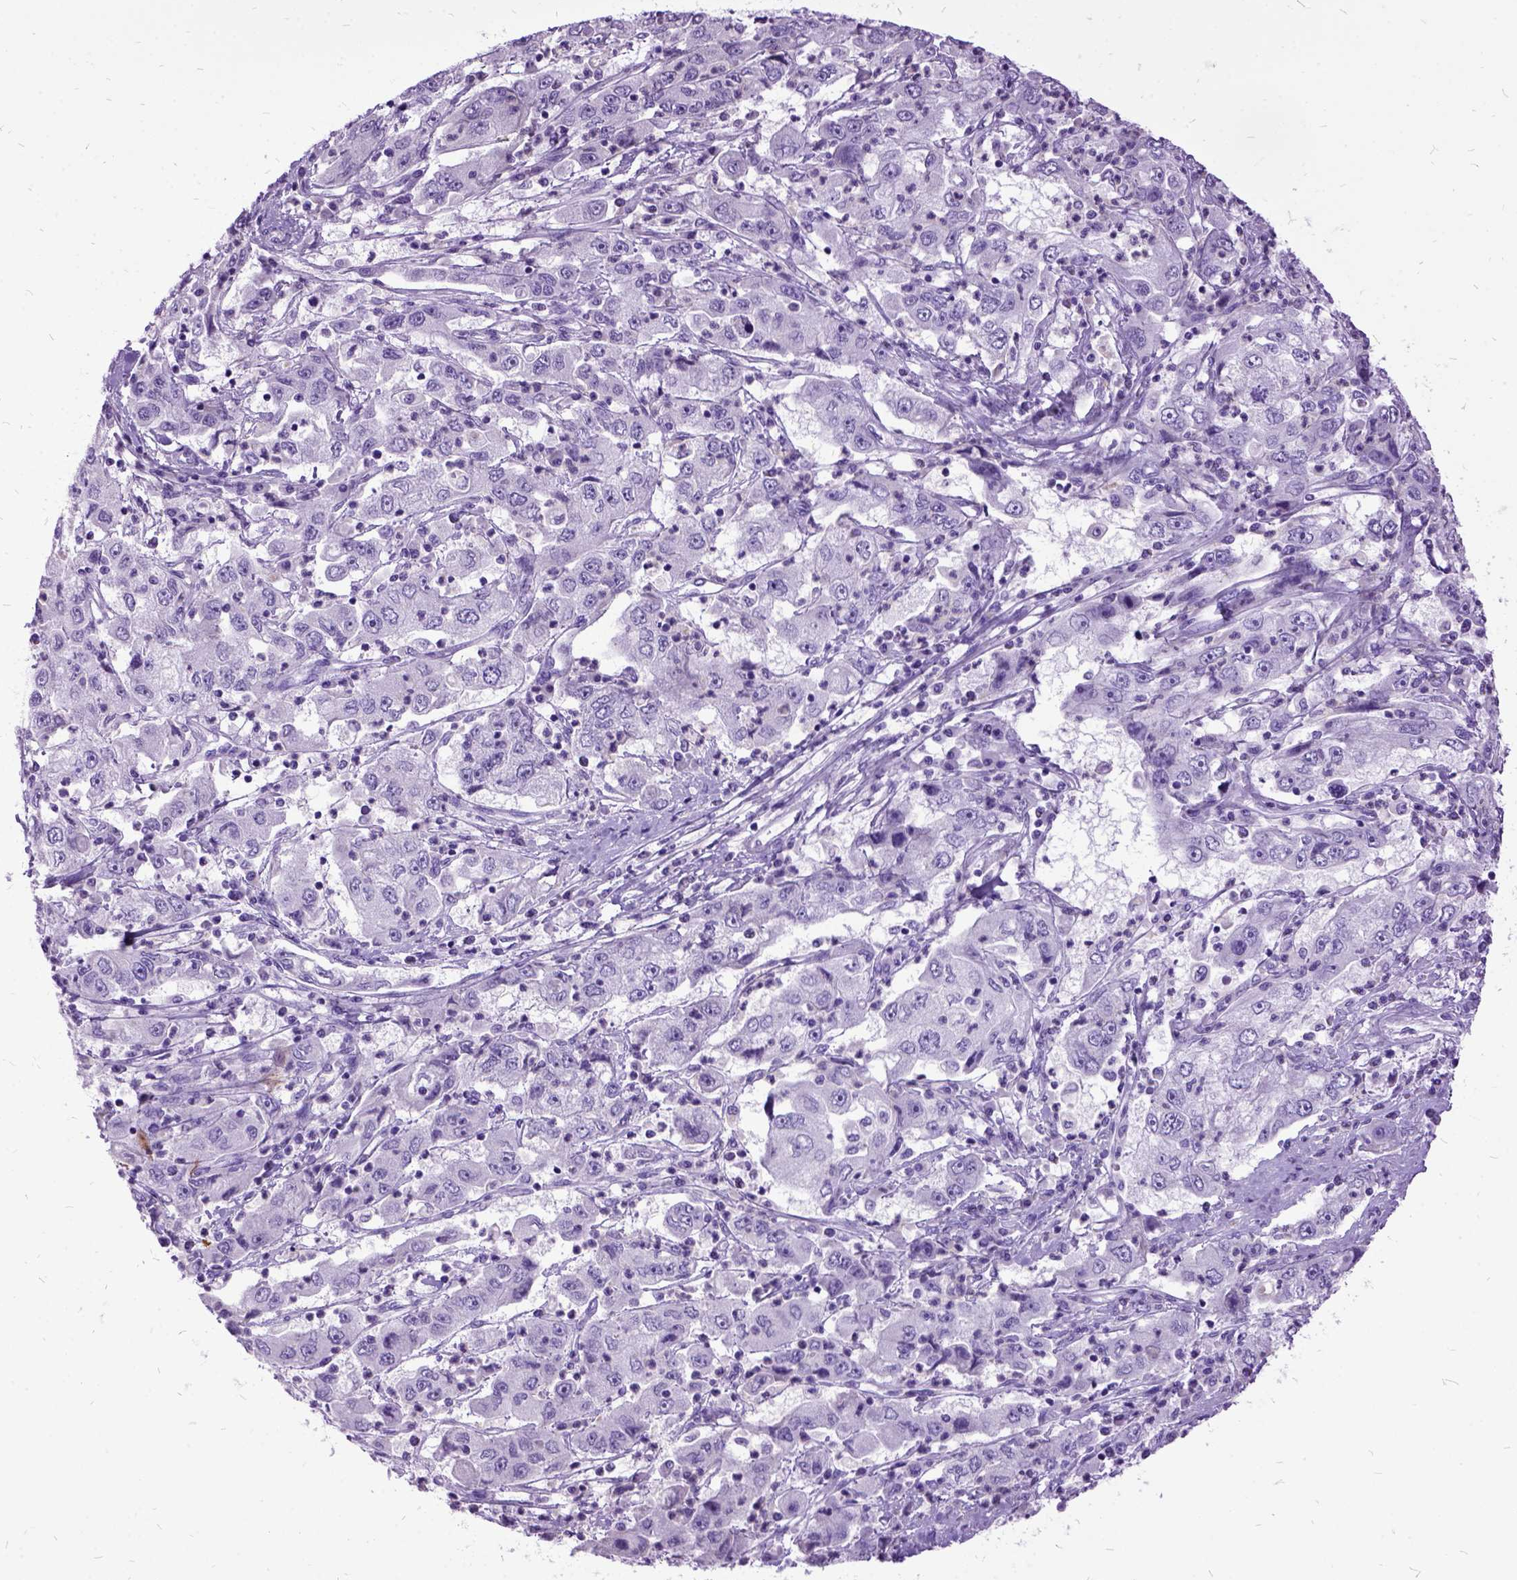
{"staining": {"intensity": "negative", "quantity": "none", "location": "none"}, "tissue": "cervical cancer", "cell_type": "Tumor cells", "image_type": "cancer", "snomed": [{"axis": "morphology", "description": "Squamous cell carcinoma, NOS"}, {"axis": "topography", "description": "Cervix"}], "caption": "IHC of cervical cancer demonstrates no expression in tumor cells. (DAB IHC visualized using brightfield microscopy, high magnification).", "gene": "MME", "patient": {"sex": "female", "age": 36}}